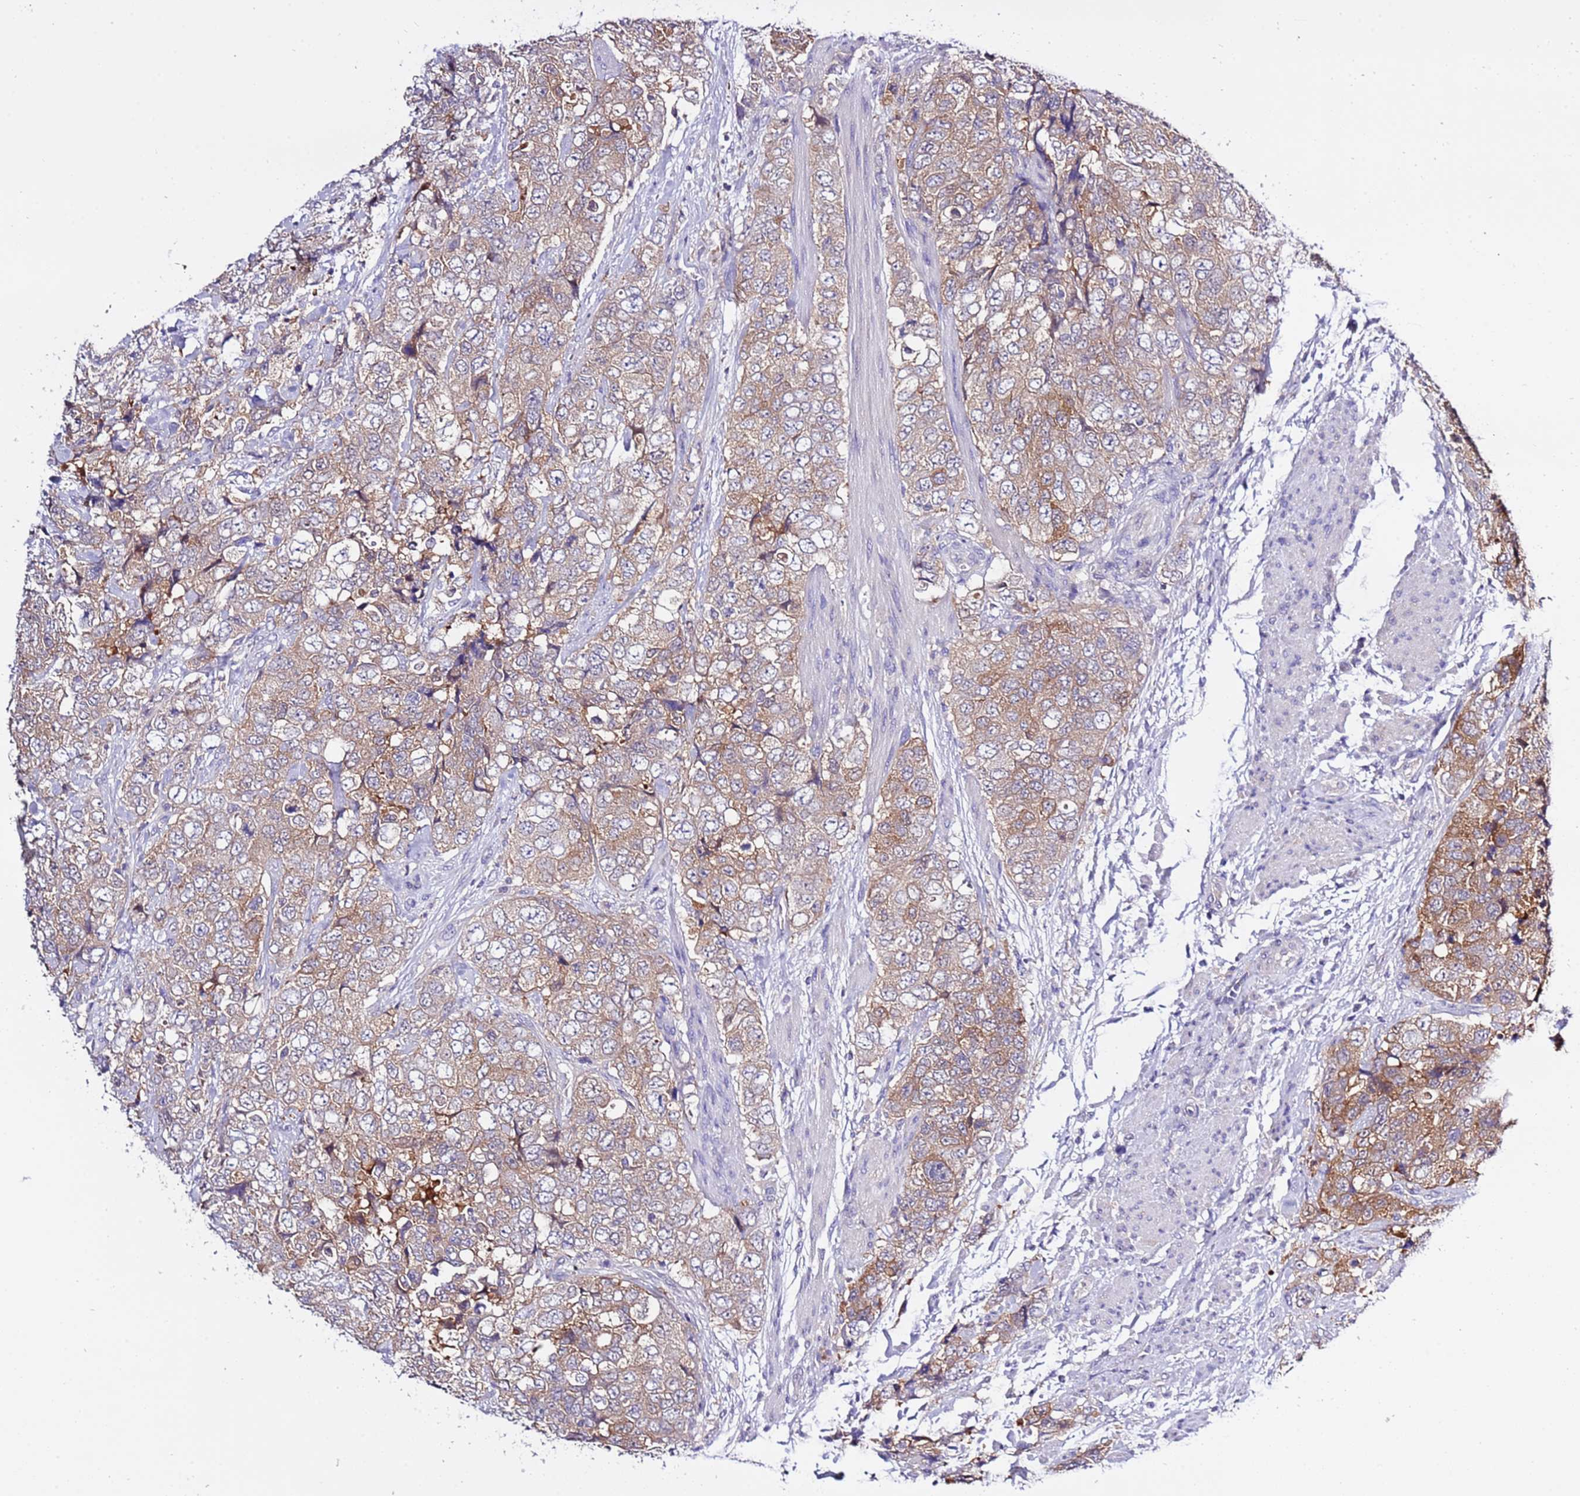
{"staining": {"intensity": "moderate", "quantity": ">75%", "location": "cytoplasmic/membranous"}, "tissue": "urothelial cancer", "cell_type": "Tumor cells", "image_type": "cancer", "snomed": [{"axis": "morphology", "description": "Urothelial carcinoma, High grade"}, {"axis": "topography", "description": "Urinary bladder"}], "caption": "Immunohistochemical staining of human urothelial cancer demonstrates moderate cytoplasmic/membranous protein expression in about >75% of tumor cells. Nuclei are stained in blue.", "gene": "STIP1", "patient": {"sex": "female", "age": 78}}